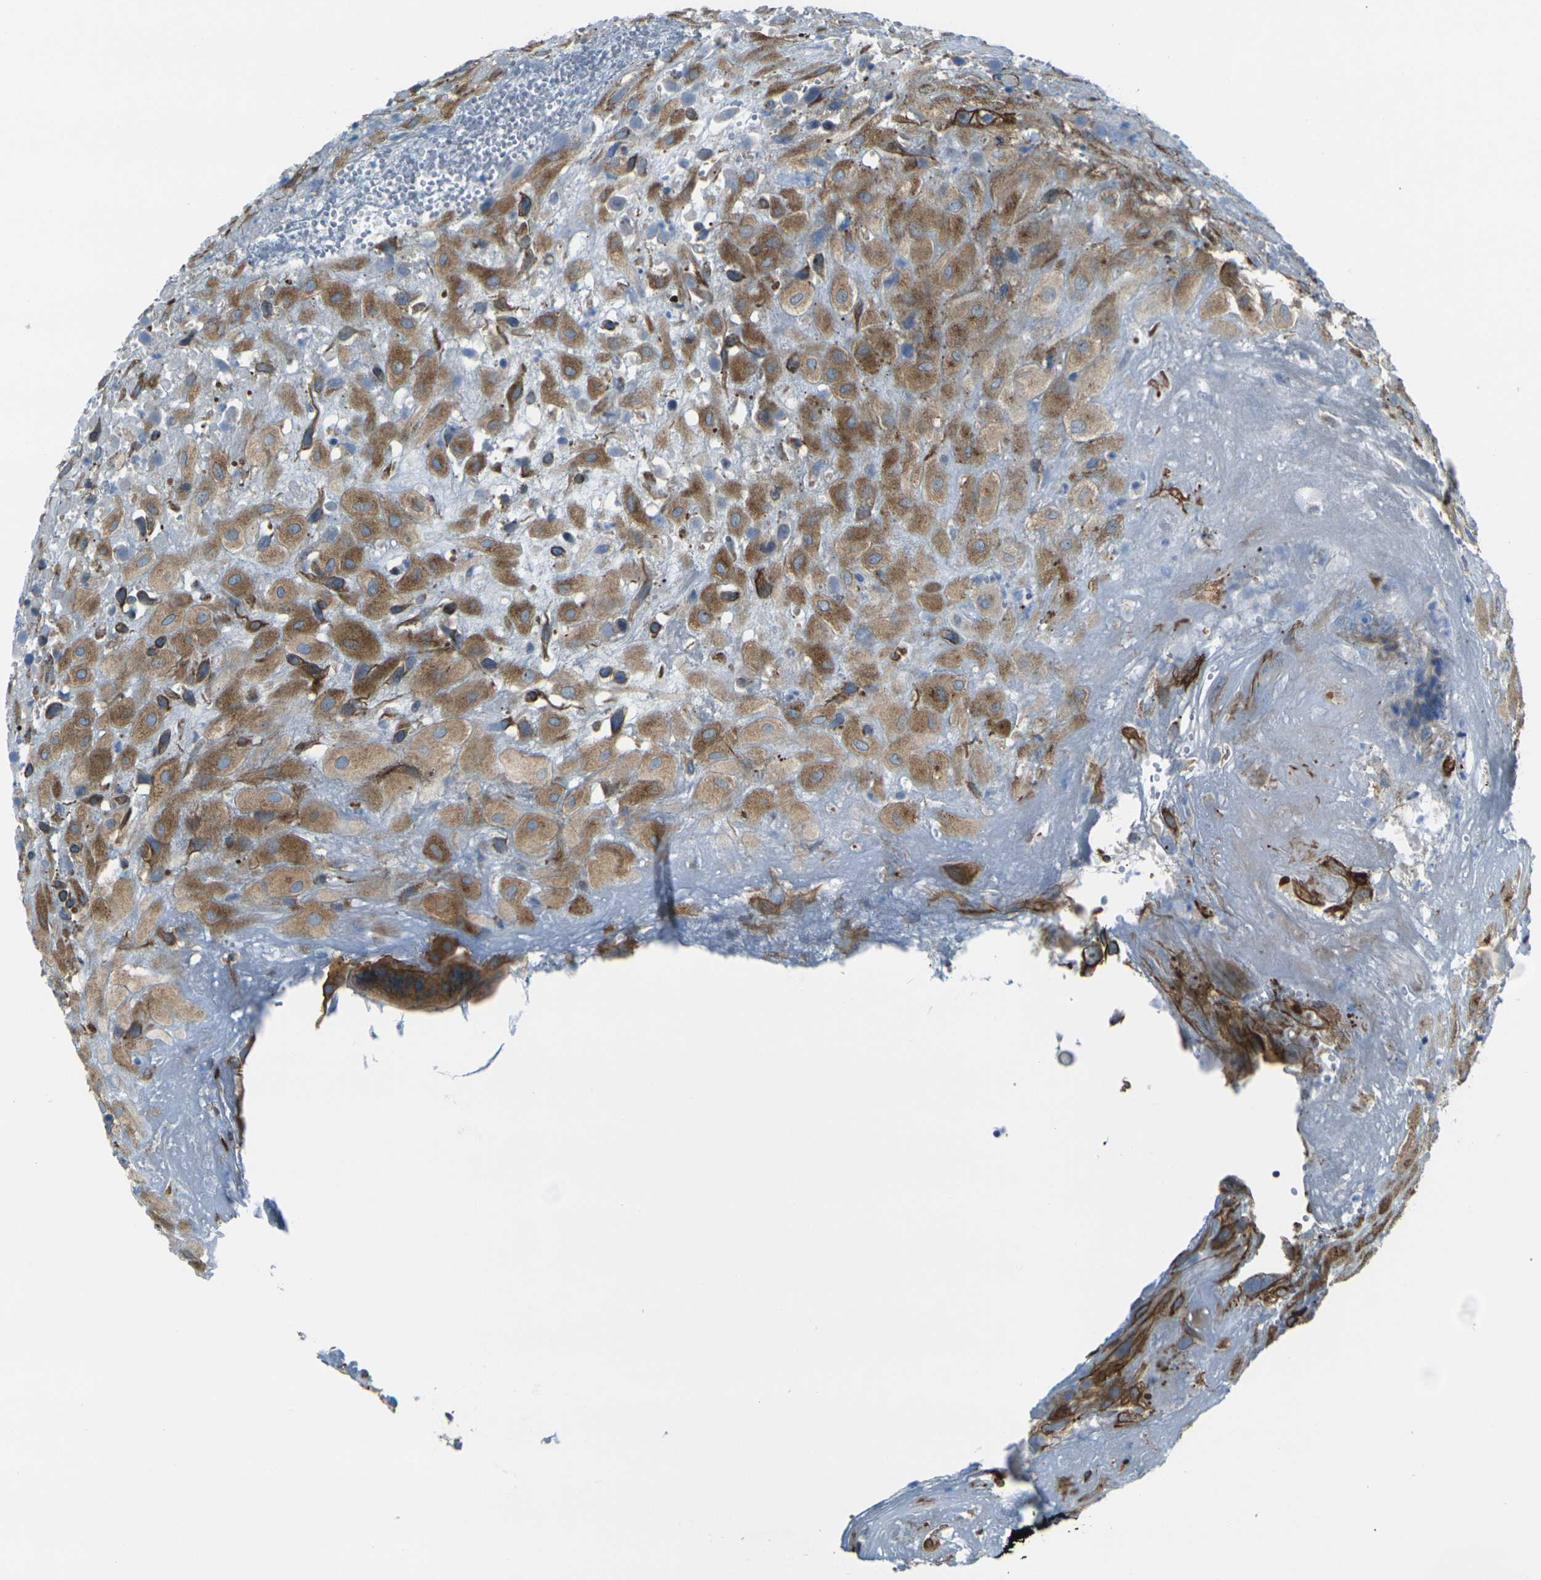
{"staining": {"intensity": "strong", "quantity": ">75%", "location": "cytoplasmic/membranous"}, "tissue": "placenta", "cell_type": "Decidual cells", "image_type": "normal", "snomed": [{"axis": "morphology", "description": "Normal tissue, NOS"}, {"axis": "topography", "description": "Placenta"}], "caption": "The histopathology image exhibits staining of benign placenta, revealing strong cytoplasmic/membranous protein staining (brown color) within decidual cells.", "gene": "CELSR2", "patient": {"sex": "female", "age": 18}}